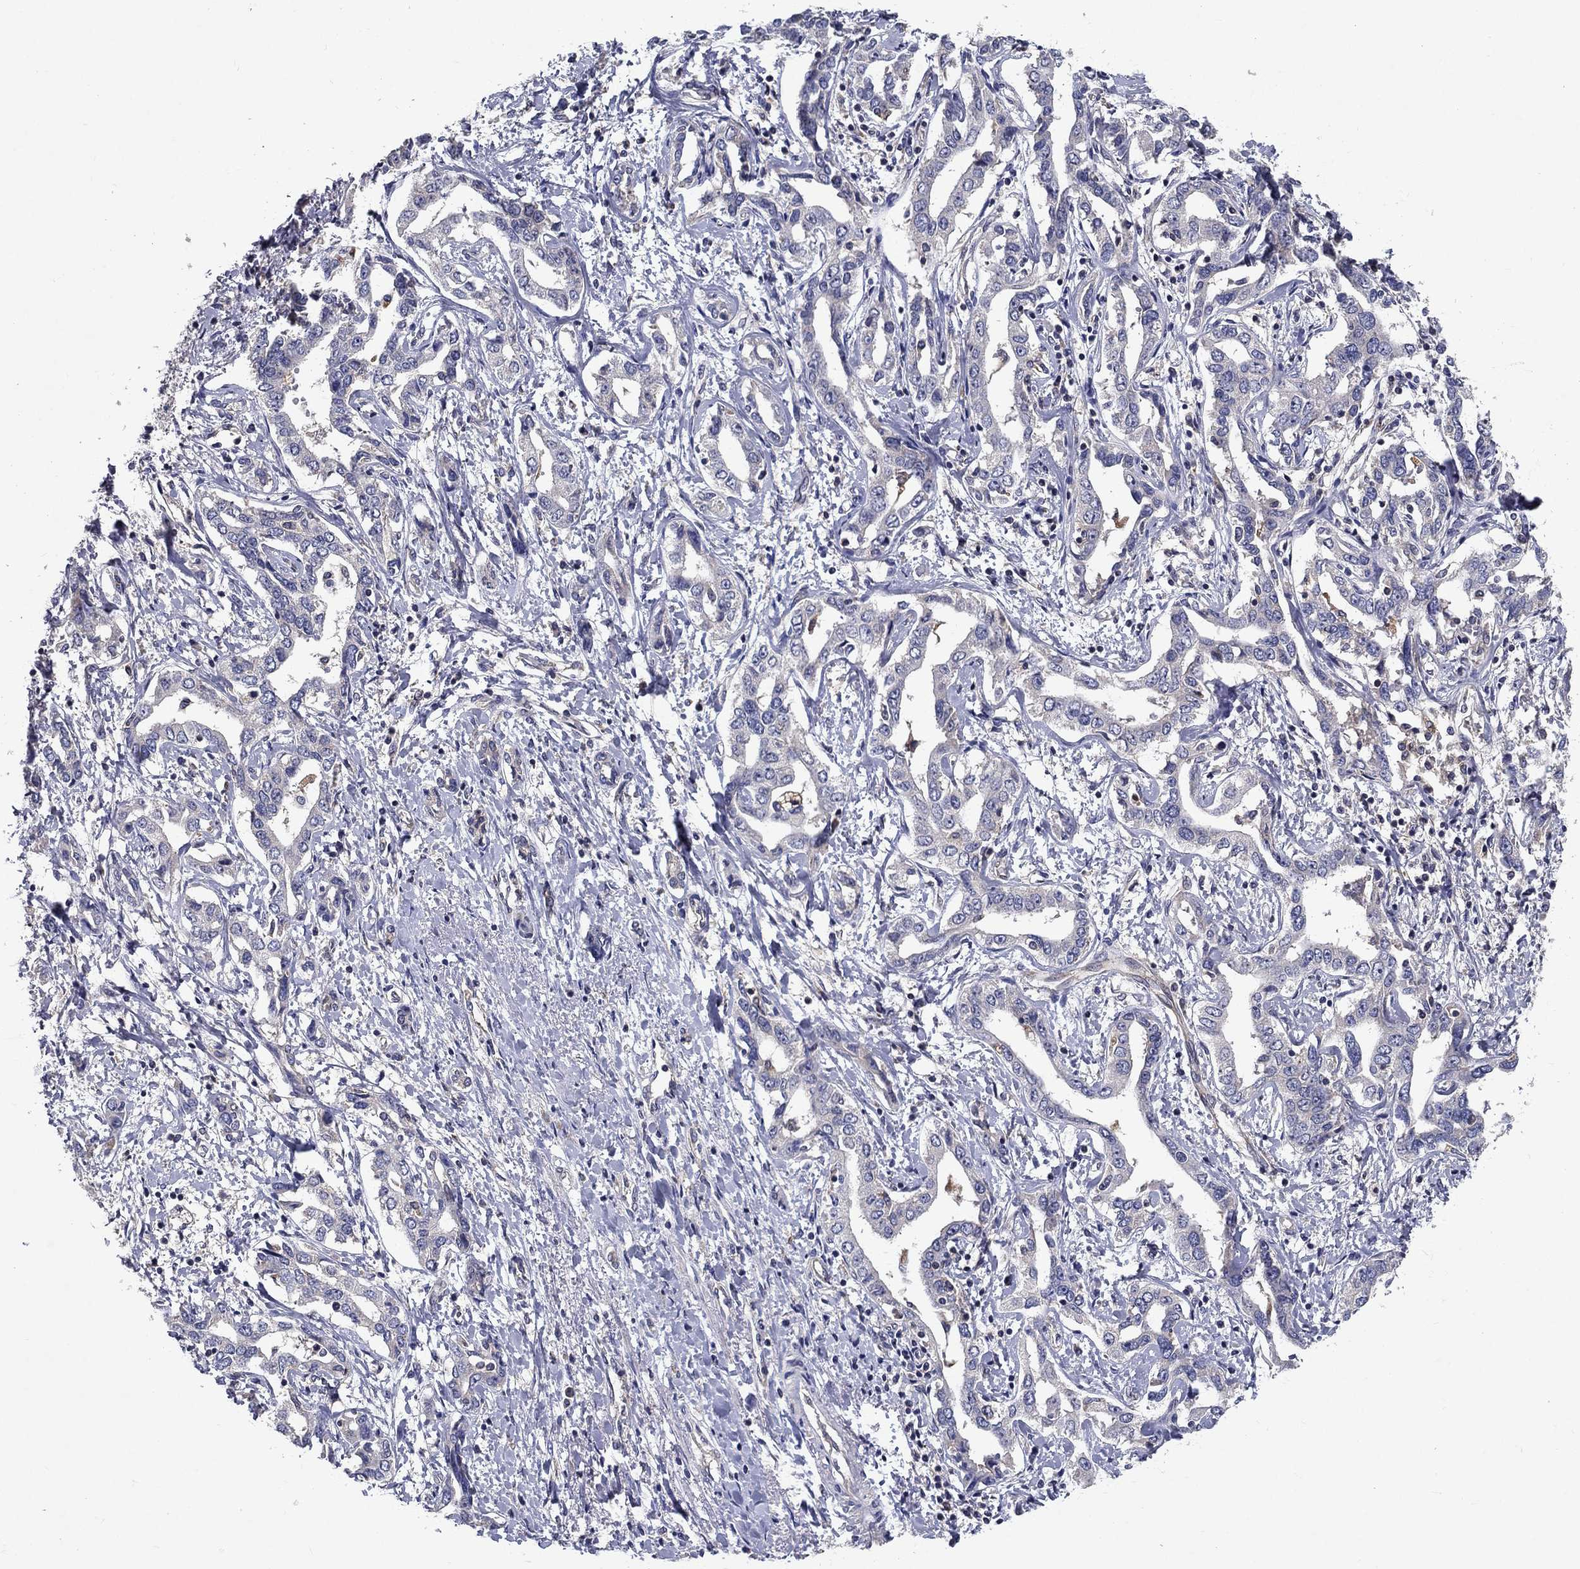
{"staining": {"intensity": "negative", "quantity": "none", "location": "none"}, "tissue": "liver cancer", "cell_type": "Tumor cells", "image_type": "cancer", "snomed": [{"axis": "morphology", "description": "Cholangiocarcinoma"}, {"axis": "topography", "description": "Liver"}], "caption": "DAB immunohistochemical staining of cholangiocarcinoma (liver) displays no significant staining in tumor cells.", "gene": "GLTP", "patient": {"sex": "male", "age": 59}}